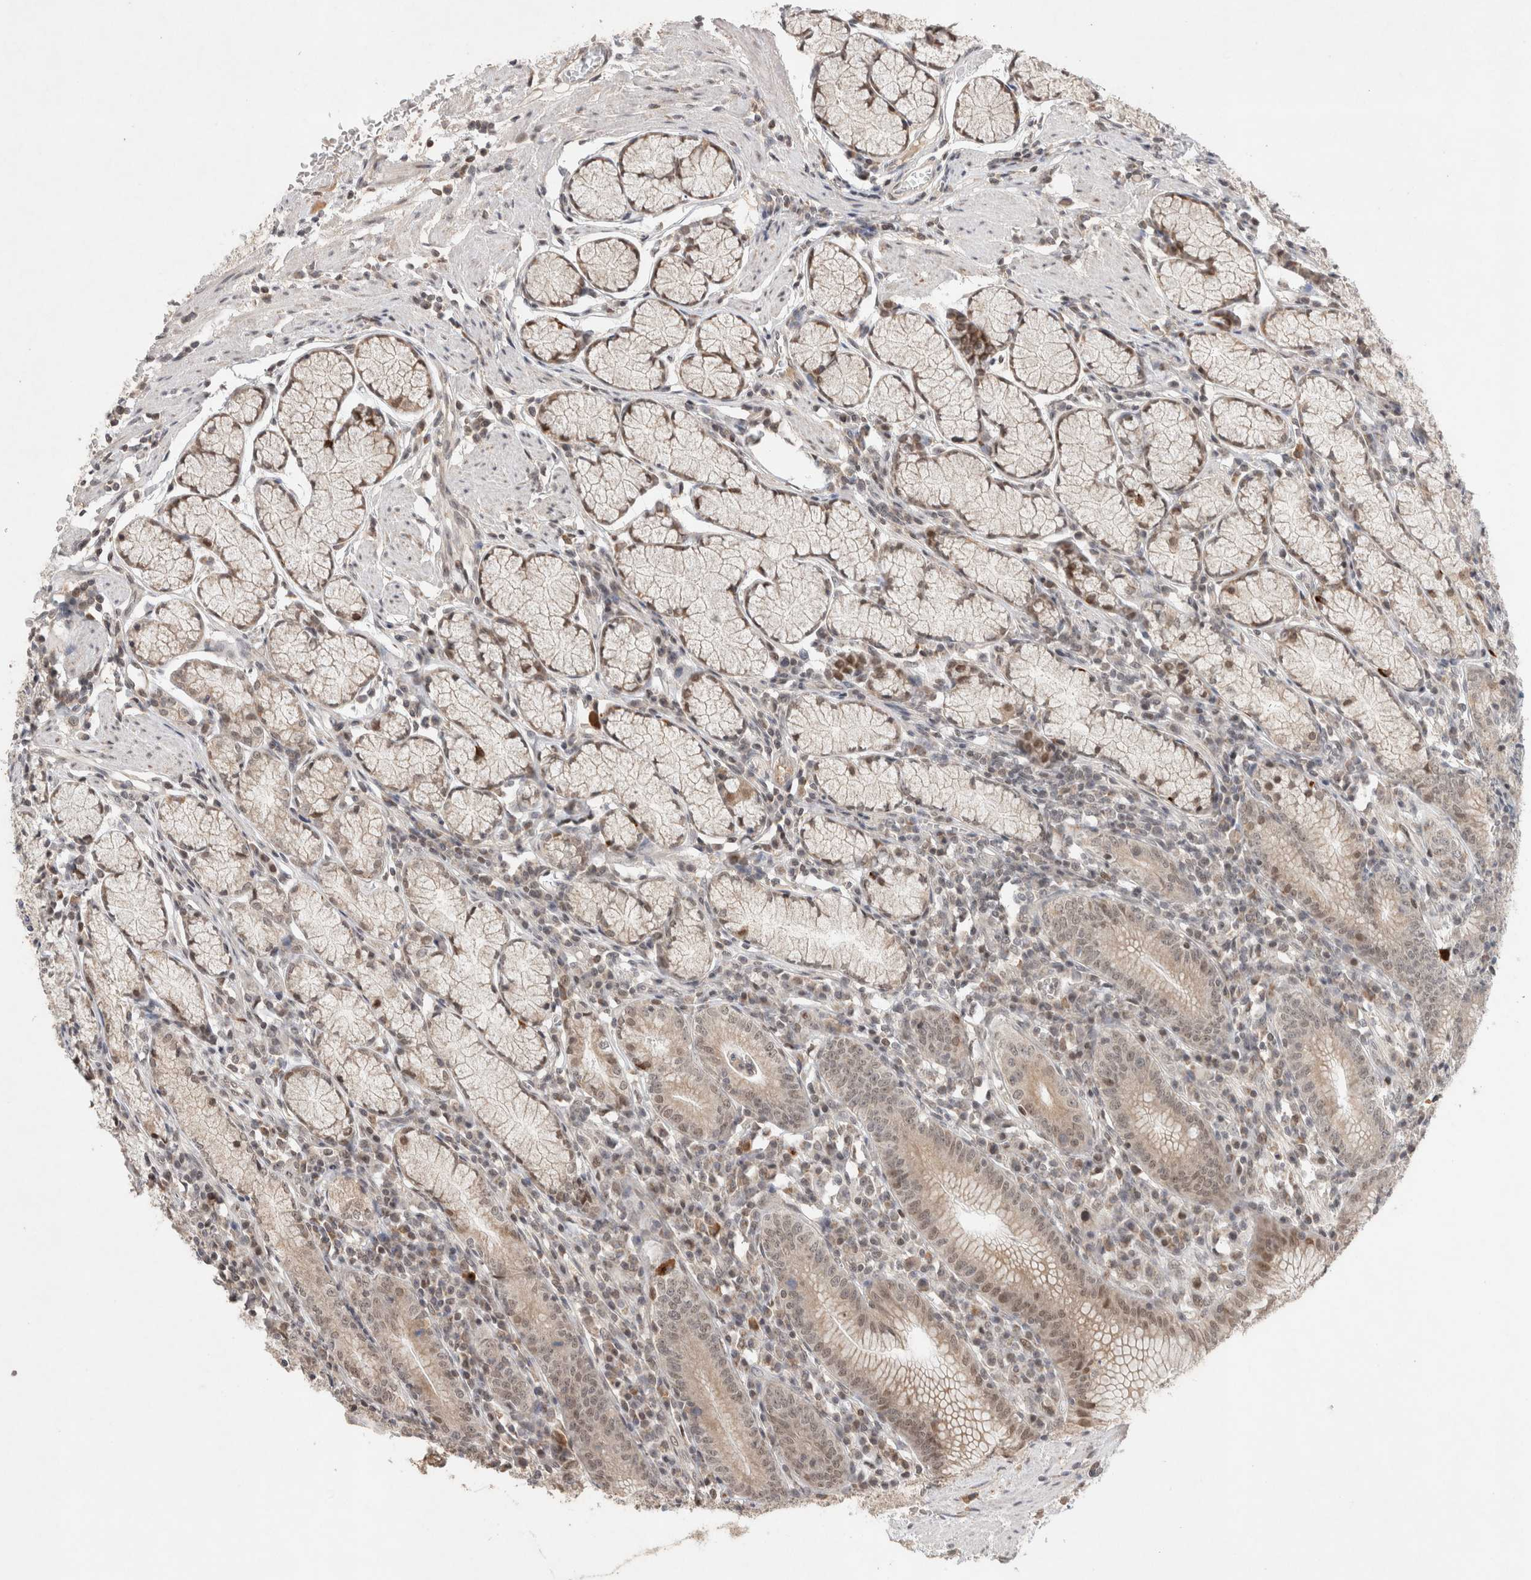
{"staining": {"intensity": "weak", "quantity": "25%-75%", "location": "cytoplasmic/membranous,nuclear"}, "tissue": "stomach", "cell_type": "Glandular cells", "image_type": "normal", "snomed": [{"axis": "morphology", "description": "Normal tissue, NOS"}, {"axis": "topography", "description": "Stomach"}], "caption": "Normal stomach demonstrates weak cytoplasmic/membranous,nuclear staining in approximately 25%-75% of glandular cells, visualized by immunohistochemistry. The protein of interest is stained brown, and the nuclei are stained in blue (DAB (3,3'-diaminobenzidine) IHC with brightfield microscopy, high magnification).", "gene": "SYDE2", "patient": {"sex": "male", "age": 55}}